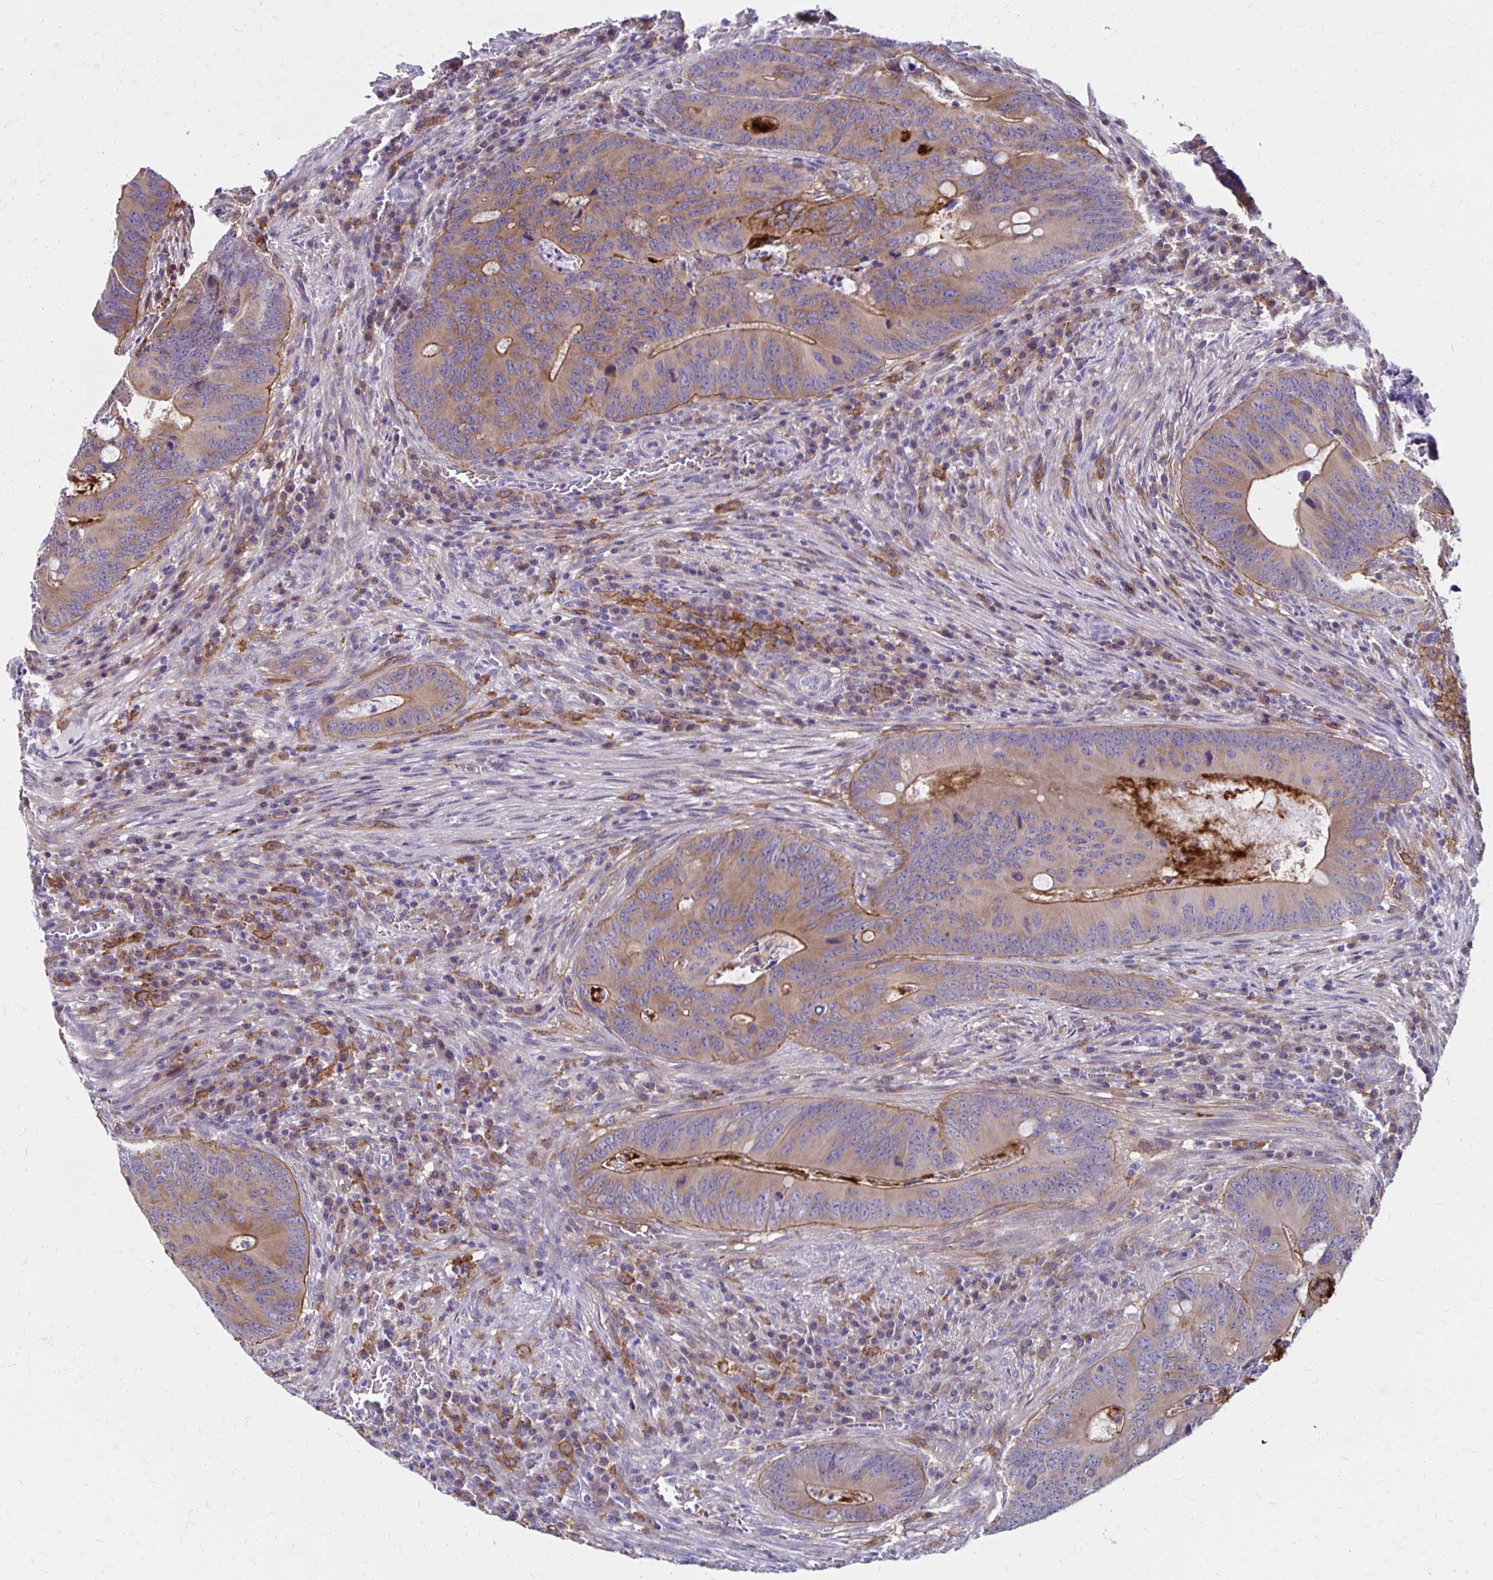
{"staining": {"intensity": "moderate", "quantity": "25%-75%", "location": "cytoplasmic/membranous"}, "tissue": "colorectal cancer", "cell_type": "Tumor cells", "image_type": "cancer", "snomed": [{"axis": "morphology", "description": "Adenocarcinoma, NOS"}, {"axis": "topography", "description": "Colon"}], "caption": "An IHC image of neoplastic tissue is shown. Protein staining in brown highlights moderate cytoplasmic/membranous positivity in colorectal adenocarcinoma within tumor cells.", "gene": "TNS3", "patient": {"sex": "female", "age": 74}}